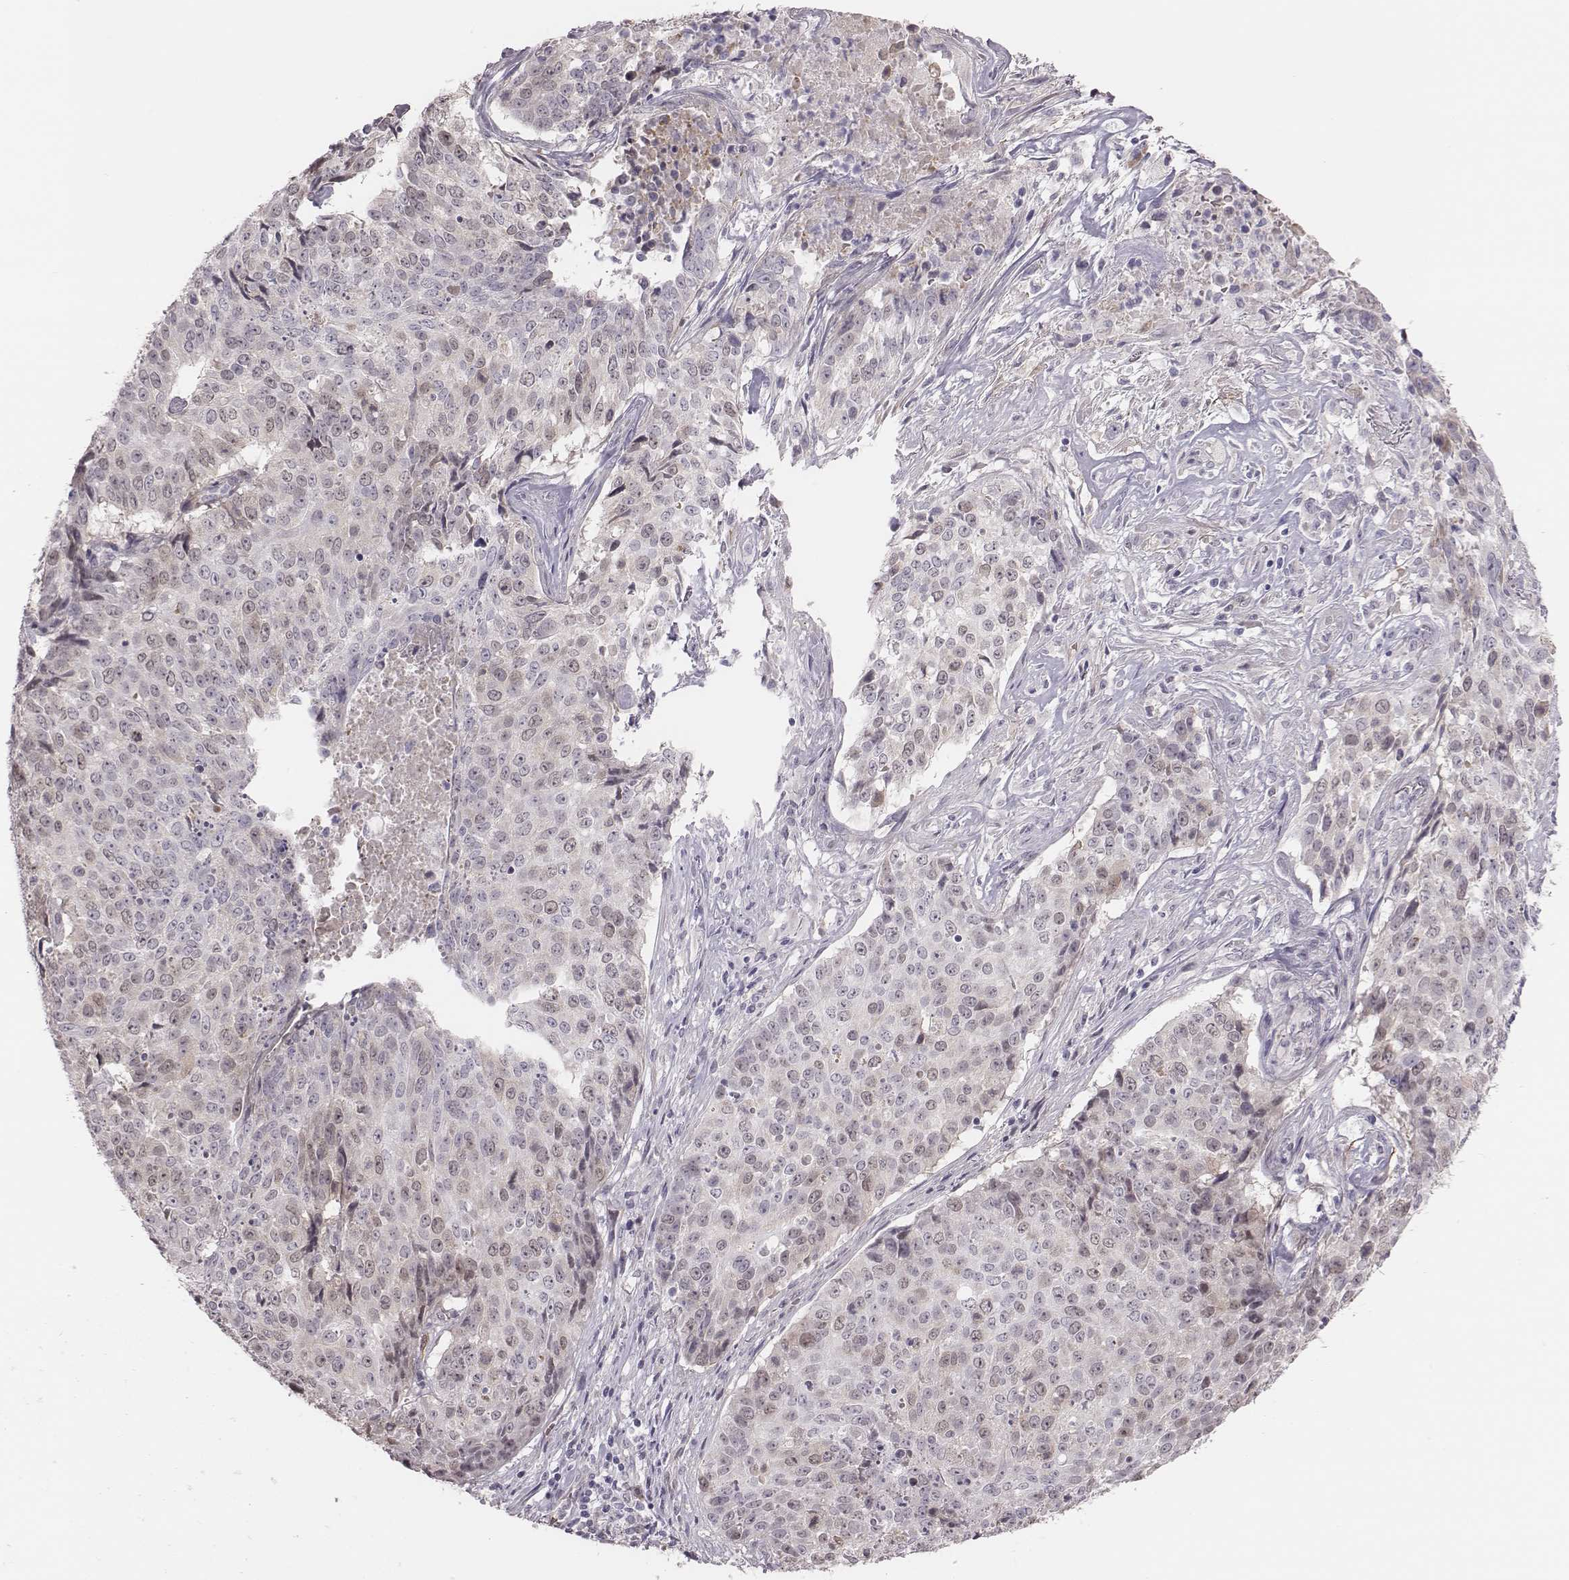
{"staining": {"intensity": "negative", "quantity": "none", "location": "none"}, "tissue": "lung cancer", "cell_type": "Tumor cells", "image_type": "cancer", "snomed": [{"axis": "morphology", "description": "Normal tissue, NOS"}, {"axis": "morphology", "description": "Squamous cell carcinoma, NOS"}, {"axis": "topography", "description": "Bronchus"}, {"axis": "topography", "description": "Lung"}], "caption": "DAB (3,3'-diaminobenzidine) immunohistochemical staining of lung cancer (squamous cell carcinoma) demonstrates no significant positivity in tumor cells. The staining is performed using DAB brown chromogen with nuclei counter-stained in using hematoxylin.", "gene": "PBK", "patient": {"sex": "male", "age": 64}}